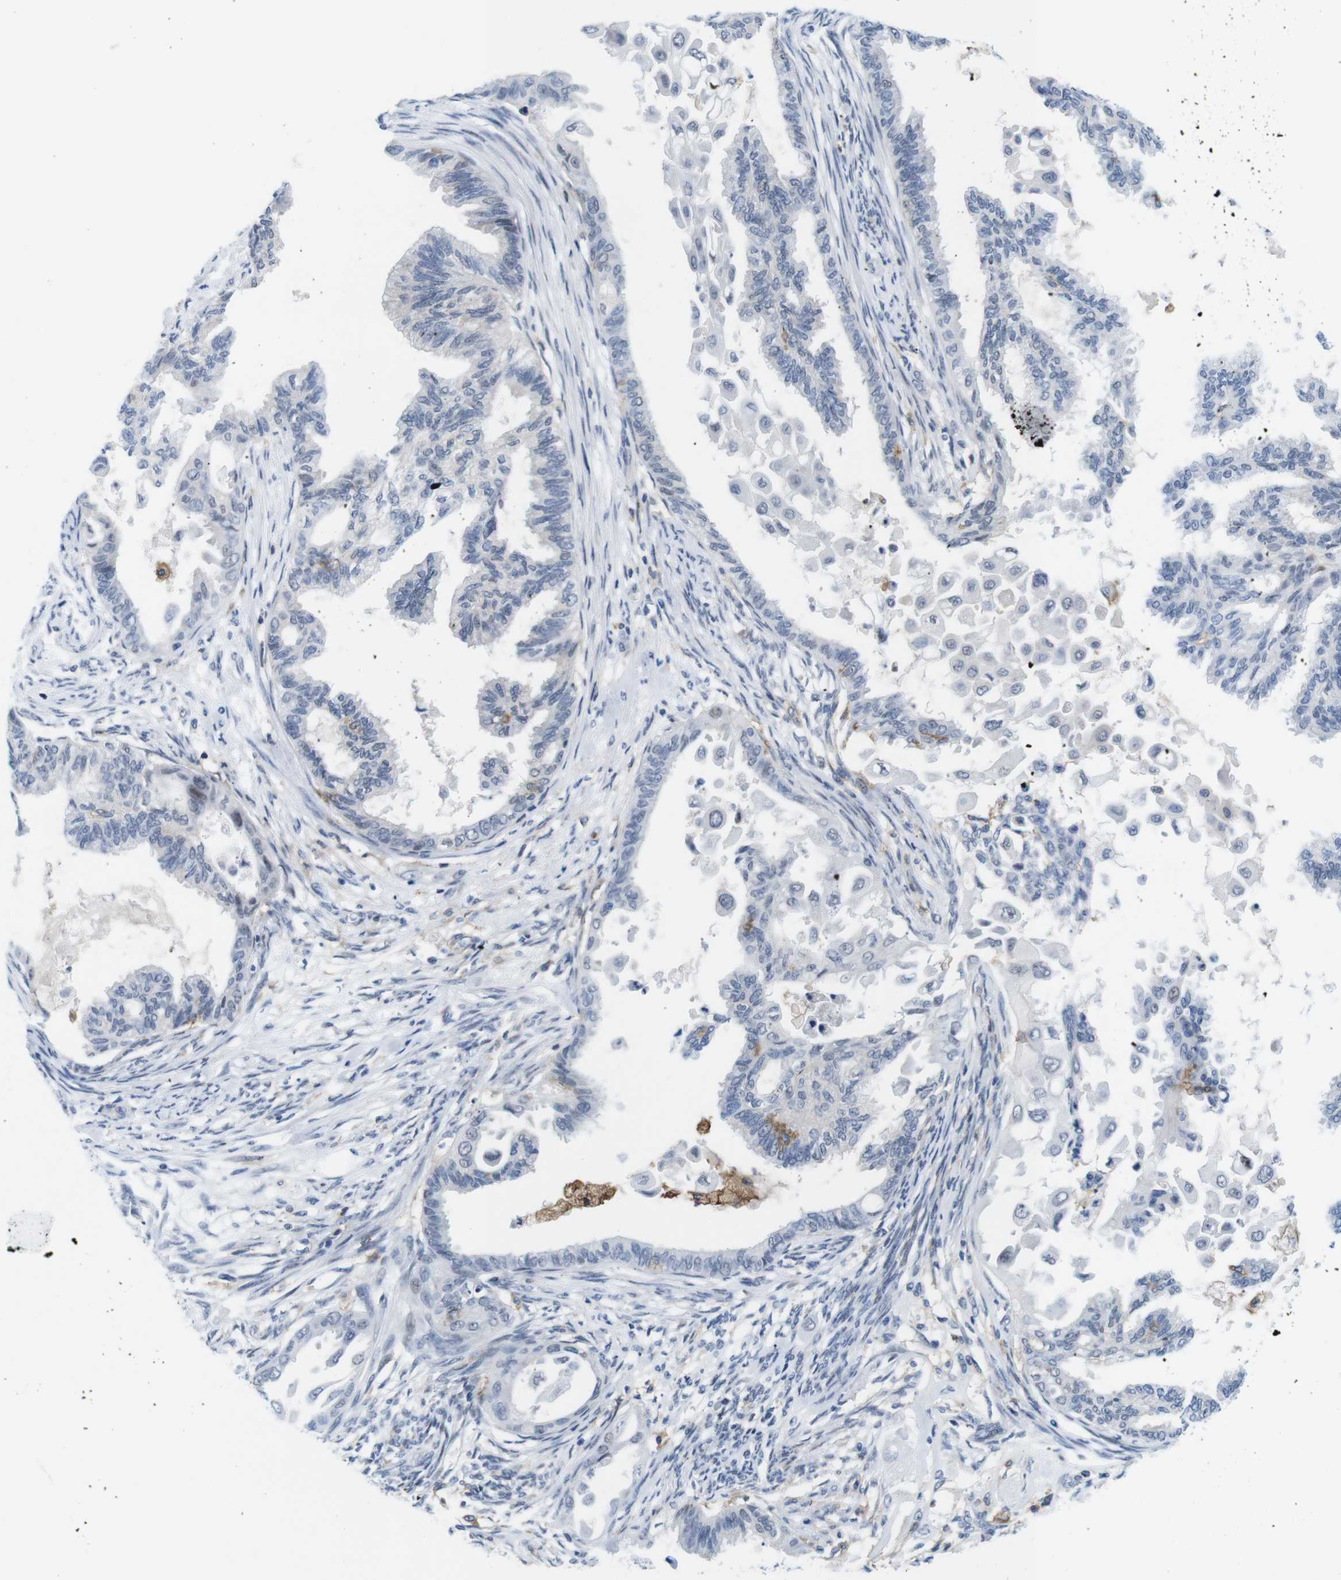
{"staining": {"intensity": "negative", "quantity": "none", "location": "none"}, "tissue": "cervical cancer", "cell_type": "Tumor cells", "image_type": "cancer", "snomed": [{"axis": "morphology", "description": "Normal tissue, NOS"}, {"axis": "morphology", "description": "Adenocarcinoma, NOS"}, {"axis": "topography", "description": "Cervix"}, {"axis": "topography", "description": "Endometrium"}], "caption": "A high-resolution micrograph shows immunohistochemistry (IHC) staining of cervical cancer (adenocarcinoma), which reveals no significant expression in tumor cells.", "gene": "CD300C", "patient": {"sex": "female", "age": 86}}